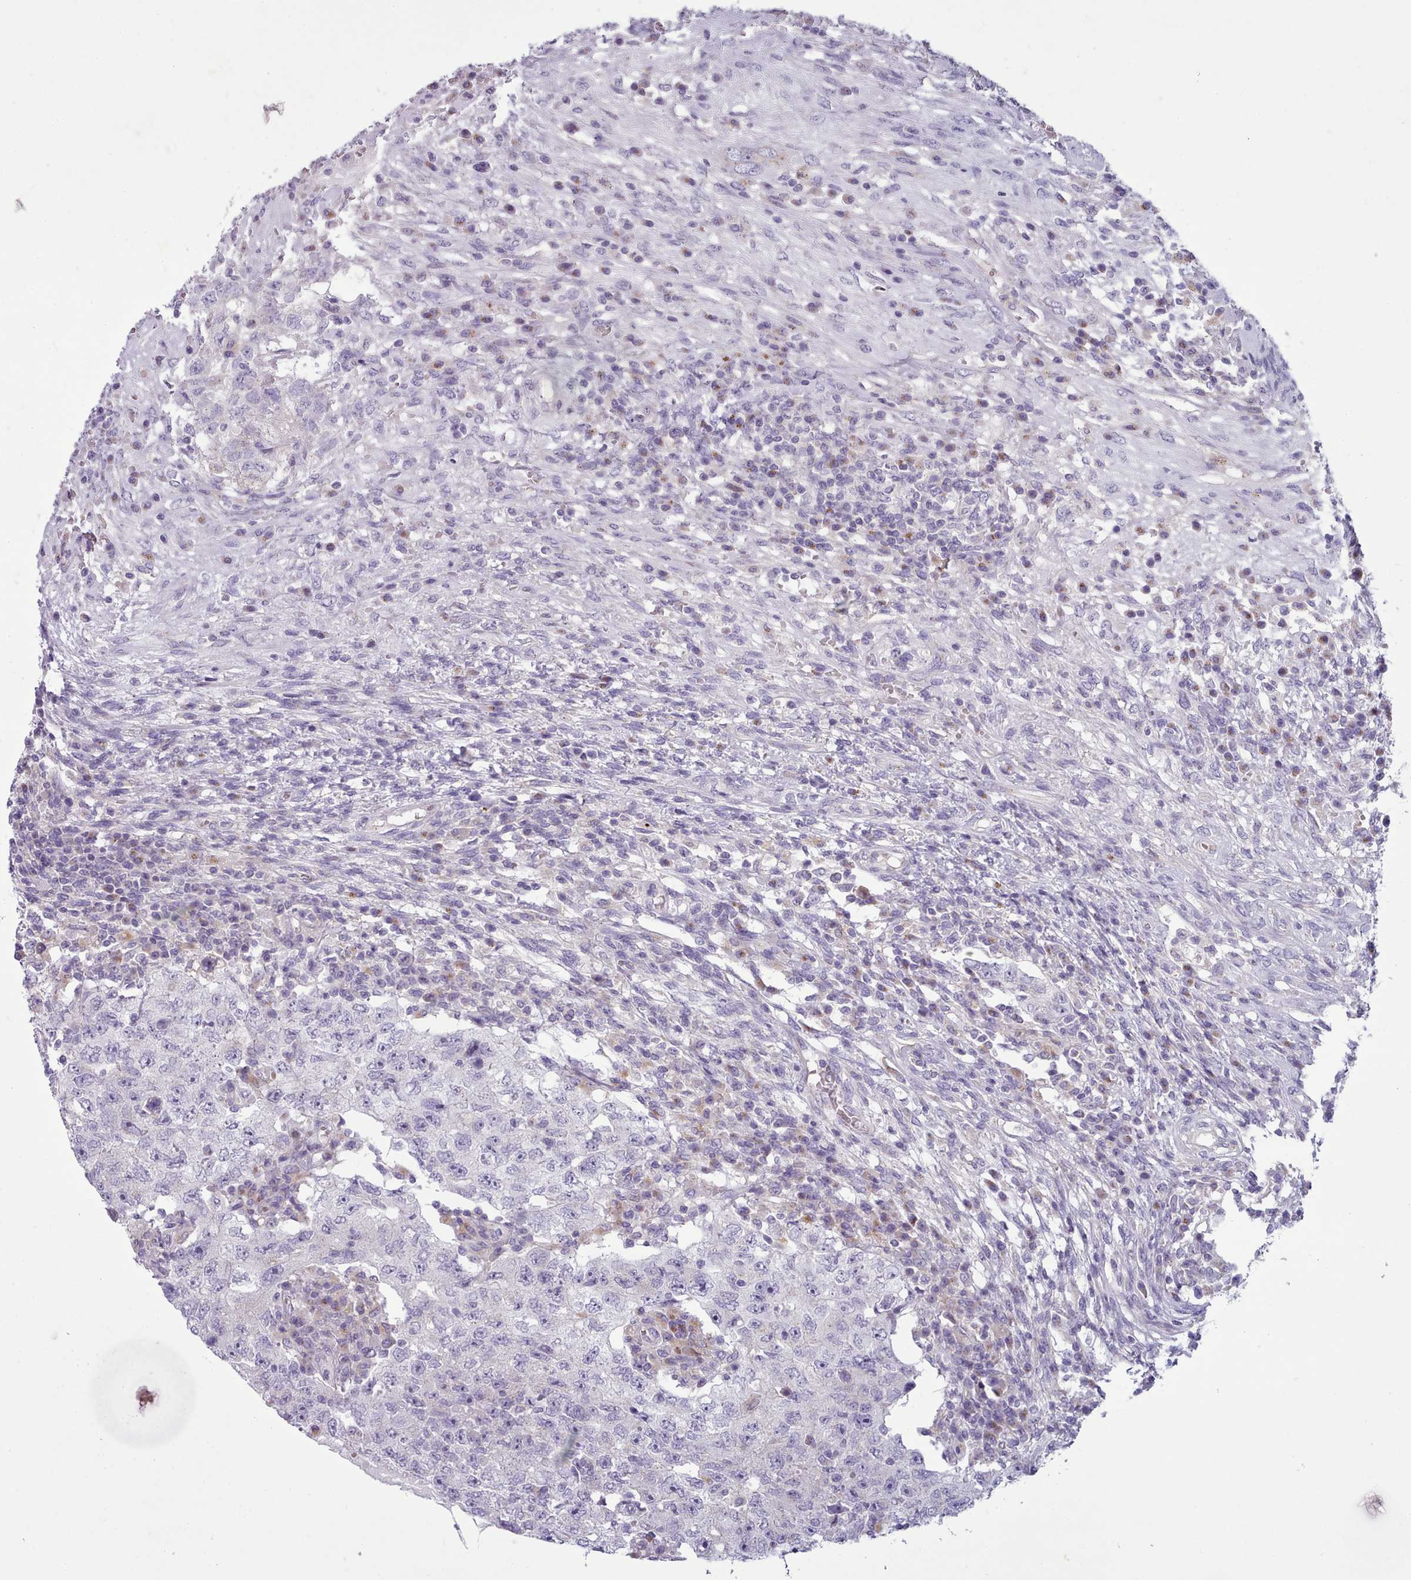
{"staining": {"intensity": "negative", "quantity": "none", "location": "none"}, "tissue": "testis cancer", "cell_type": "Tumor cells", "image_type": "cancer", "snomed": [{"axis": "morphology", "description": "Carcinoma, Embryonal, NOS"}, {"axis": "topography", "description": "Testis"}], "caption": "A photomicrograph of human testis cancer is negative for staining in tumor cells.", "gene": "MYRFL", "patient": {"sex": "male", "age": 26}}